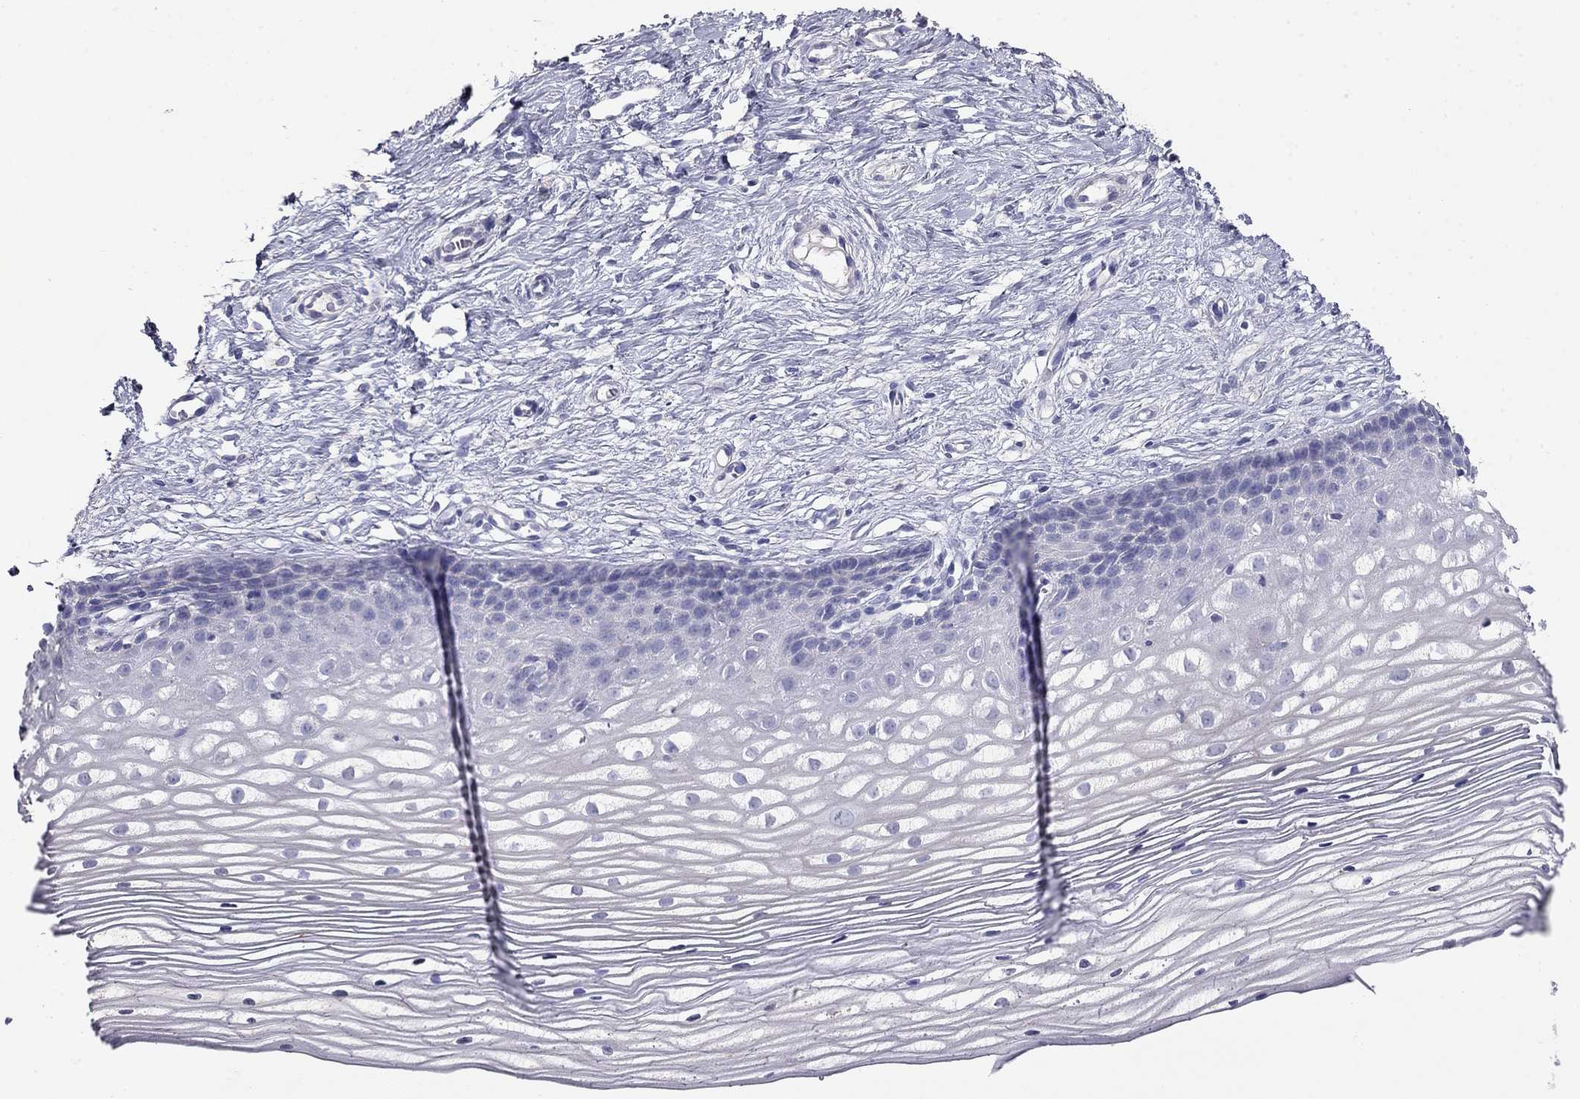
{"staining": {"intensity": "negative", "quantity": "none", "location": "none"}, "tissue": "cervix", "cell_type": "Glandular cells", "image_type": "normal", "snomed": [{"axis": "morphology", "description": "Normal tissue, NOS"}, {"axis": "topography", "description": "Cervix"}], "caption": "IHC image of benign cervix stained for a protein (brown), which demonstrates no positivity in glandular cells. (Immunohistochemistry (ihc), brightfield microscopy, high magnification).", "gene": "LY6H", "patient": {"sex": "female", "age": 40}}